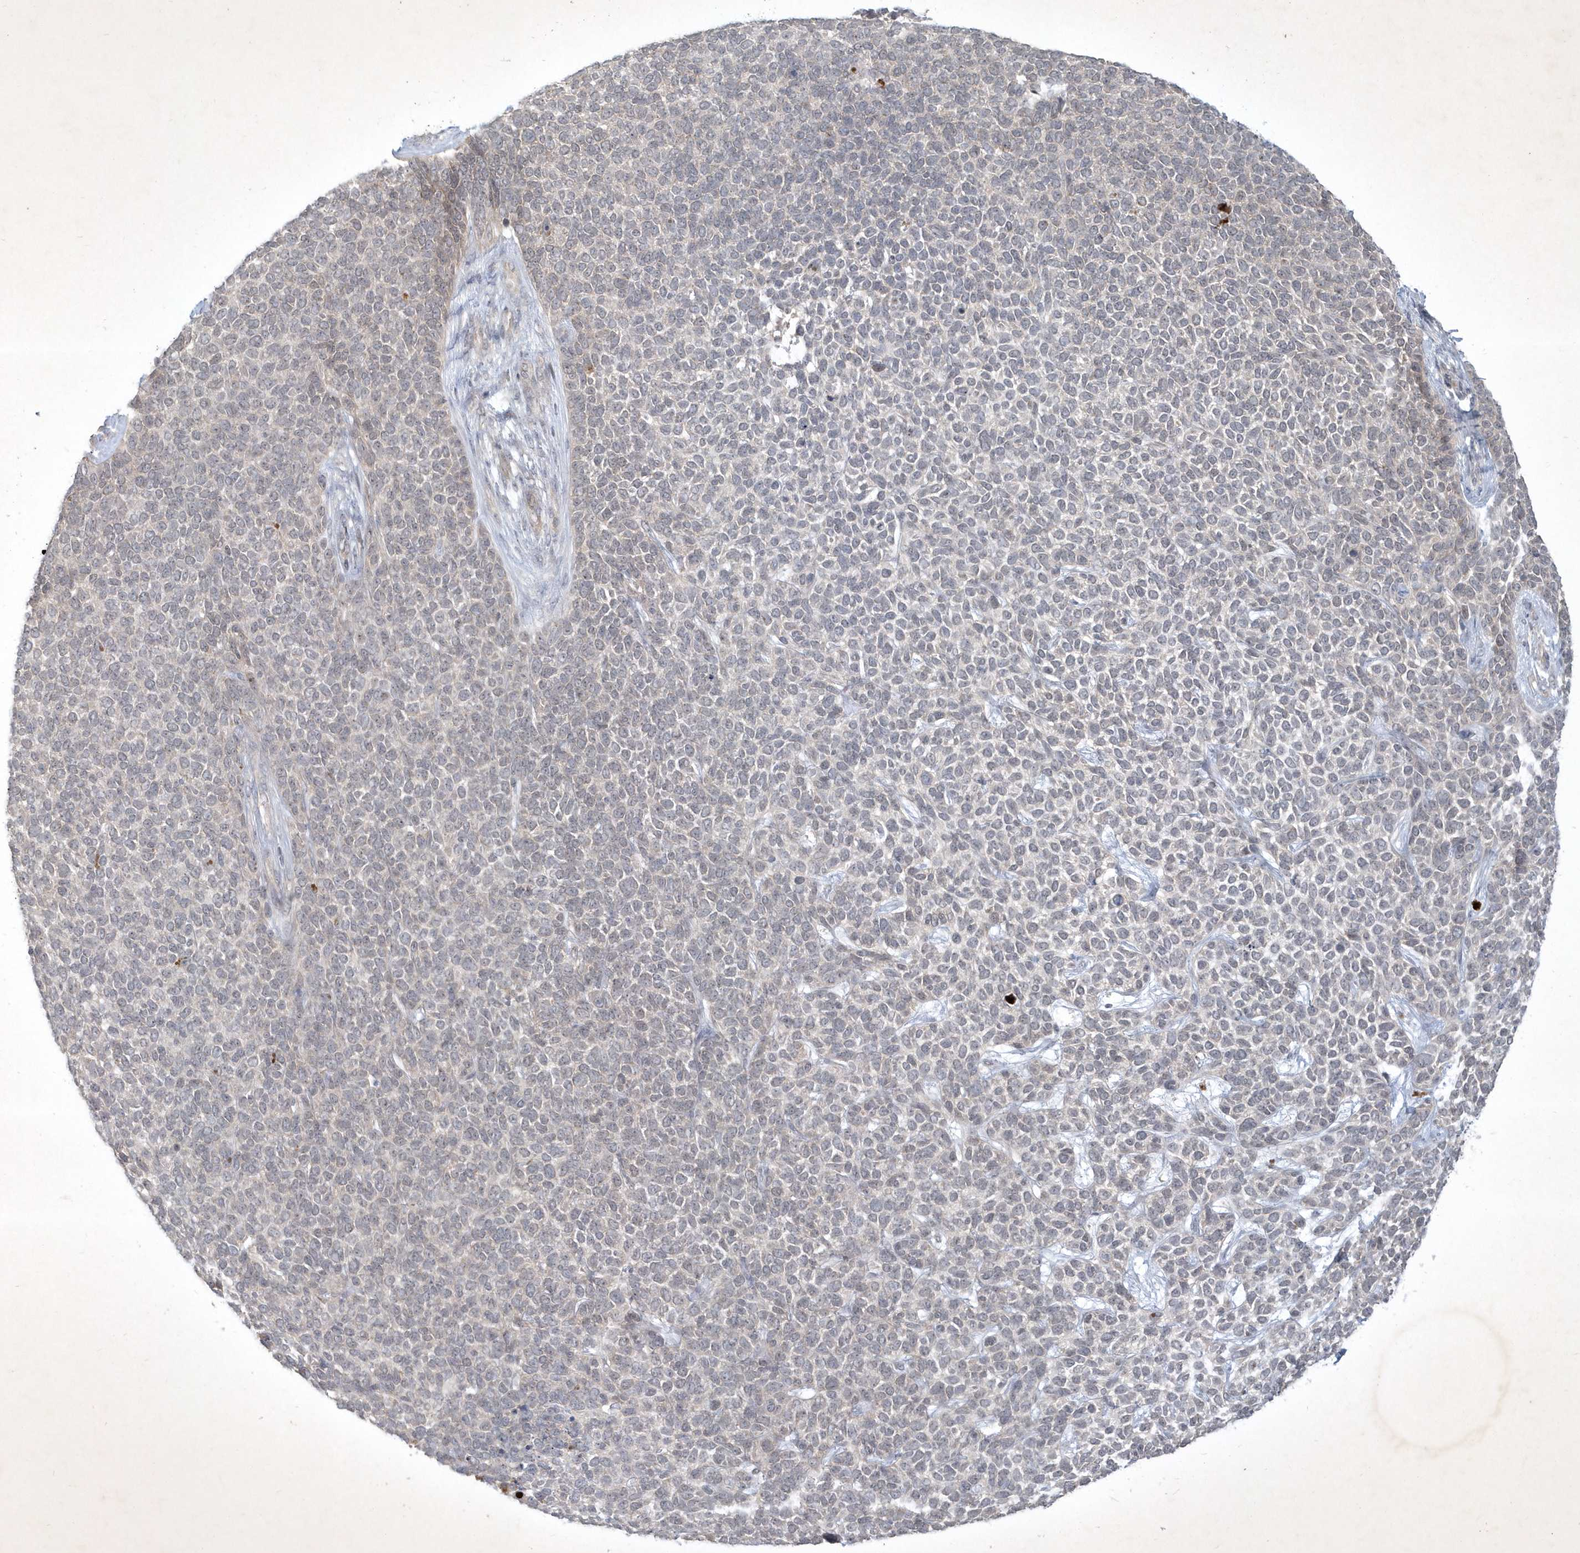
{"staining": {"intensity": "negative", "quantity": "none", "location": "none"}, "tissue": "skin cancer", "cell_type": "Tumor cells", "image_type": "cancer", "snomed": [{"axis": "morphology", "description": "Basal cell carcinoma"}, {"axis": "topography", "description": "Skin"}], "caption": "Tumor cells show no significant positivity in basal cell carcinoma (skin).", "gene": "BOD1", "patient": {"sex": "female", "age": 84}}